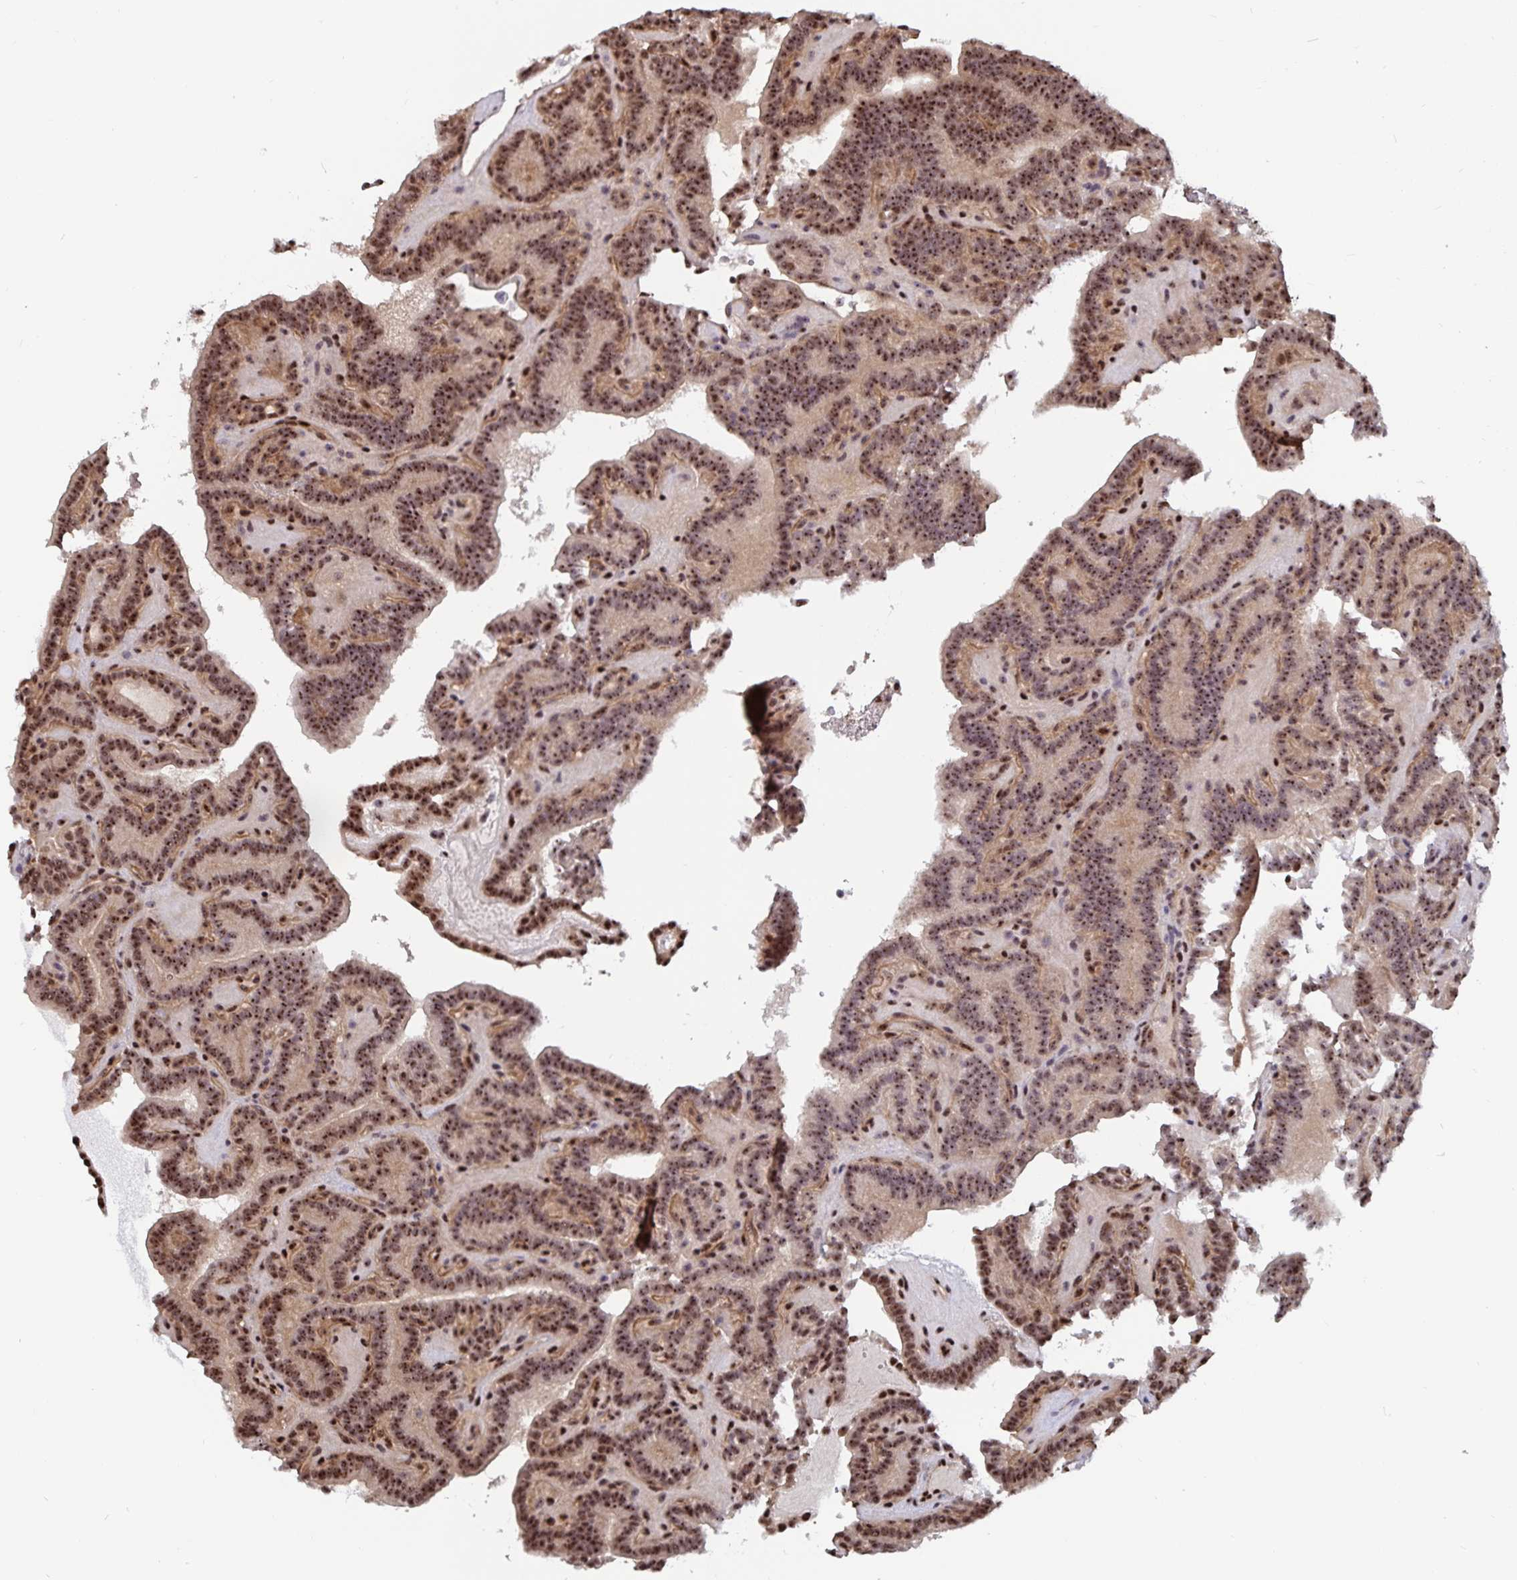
{"staining": {"intensity": "moderate", "quantity": ">75%", "location": "nuclear"}, "tissue": "thyroid cancer", "cell_type": "Tumor cells", "image_type": "cancer", "snomed": [{"axis": "morphology", "description": "Papillary adenocarcinoma, NOS"}, {"axis": "topography", "description": "Thyroid gland"}], "caption": "Moderate nuclear protein expression is present in approximately >75% of tumor cells in thyroid cancer (papillary adenocarcinoma).", "gene": "LAS1L", "patient": {"sex": "female", "age": 21}}